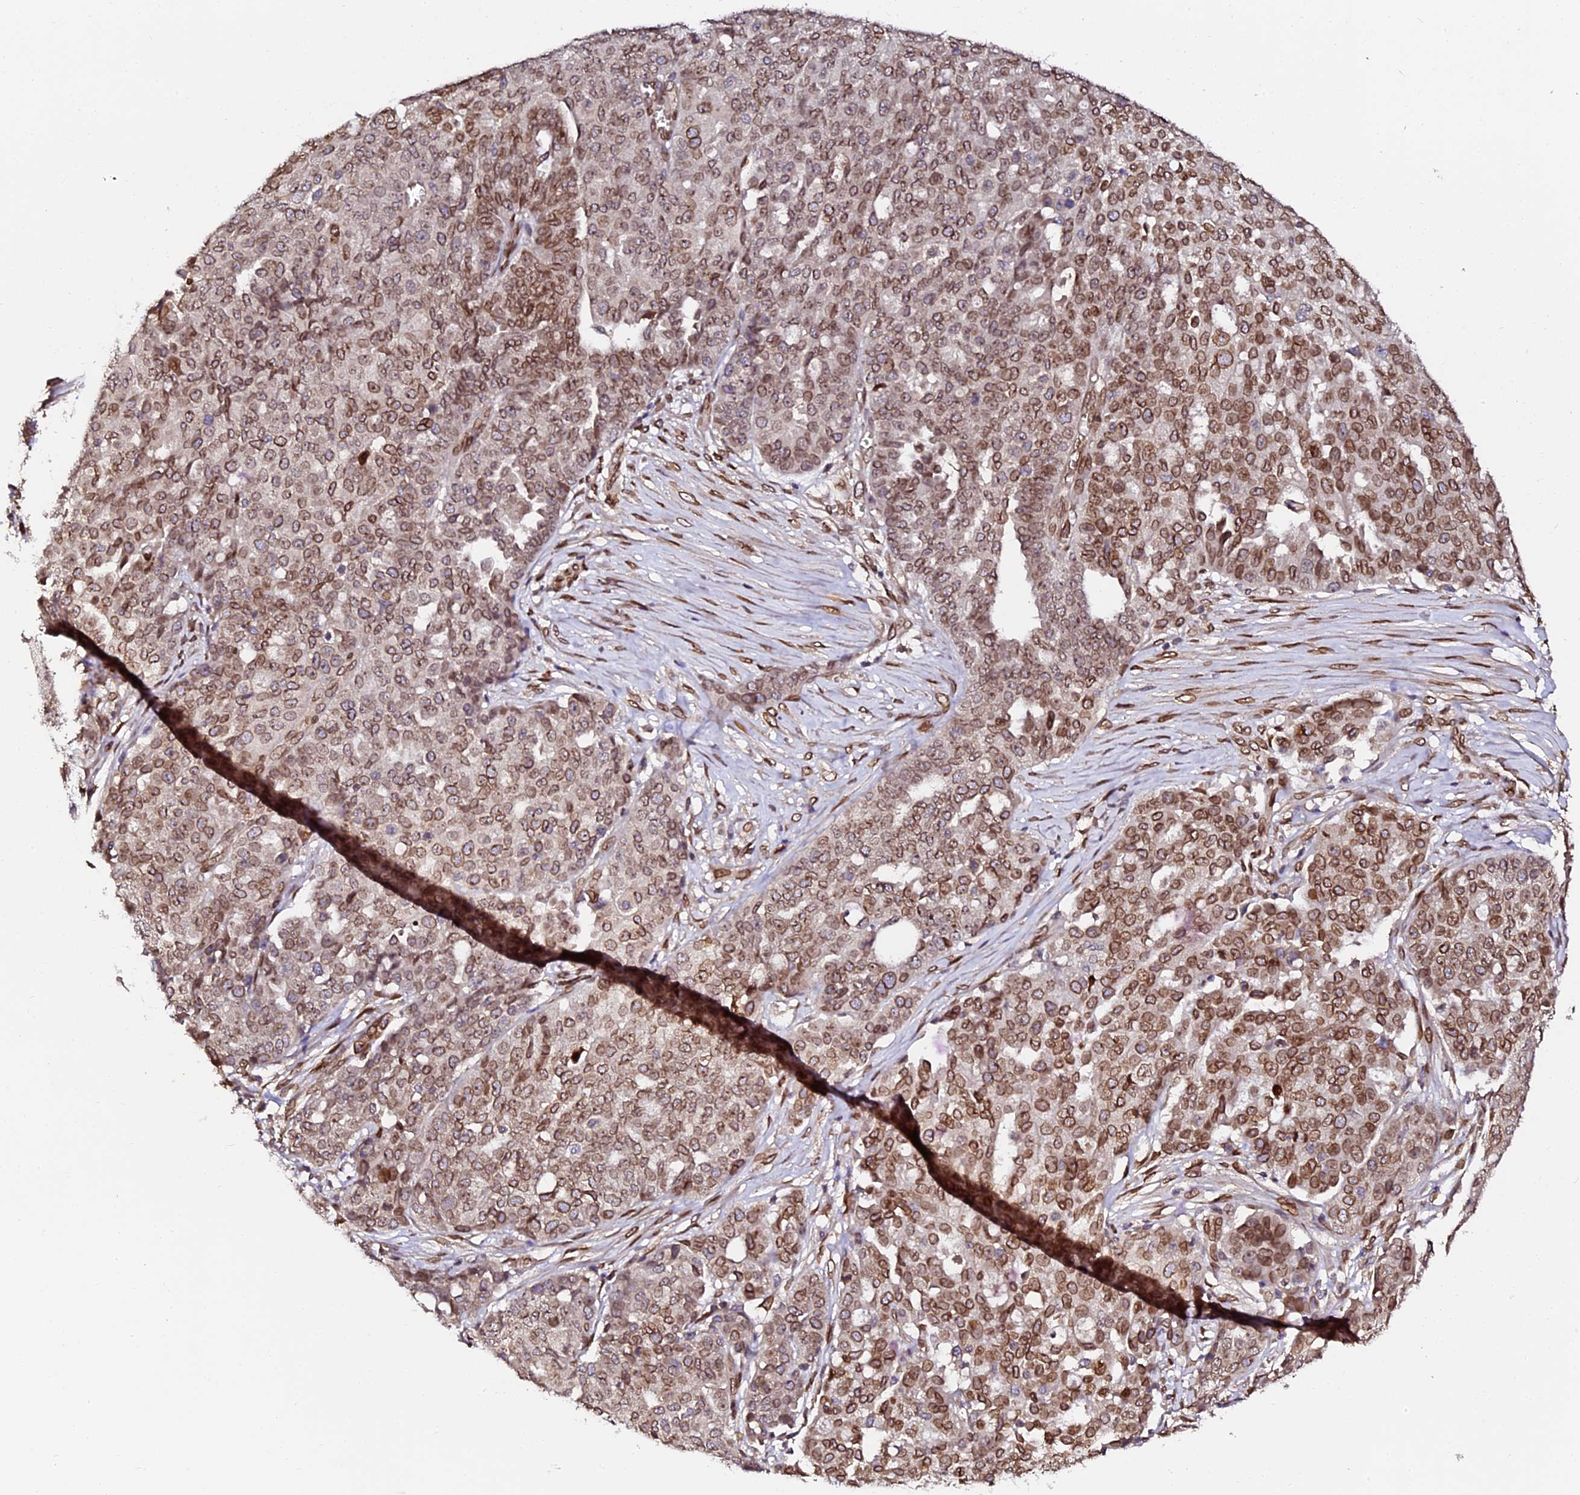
{"staining": {"intensity": "moderate", "quantity": ">75%", "location": "cytoplasmic/membranous,nuclear"}, "tissue": "ovarian cancer", "cell_type": "Tumor cells", "image_type": "cancer", "snomed": [{"axis": "morphology", "description": "Cystadenocarcinoma, serous, NOS"}, {"axis": "topography", "description": "Soft tissue"}, {"axis": "topography", "description": "Ovary"}], "caption": "Immunohistochemical staining of ovarian cancer exhibits moderate cytoplasmic/membranous and nuclear protein expression in approximately >75% of tumor cells.", "gene": "ANAPC5", "patient": {"sex": "female", "age": 57}}